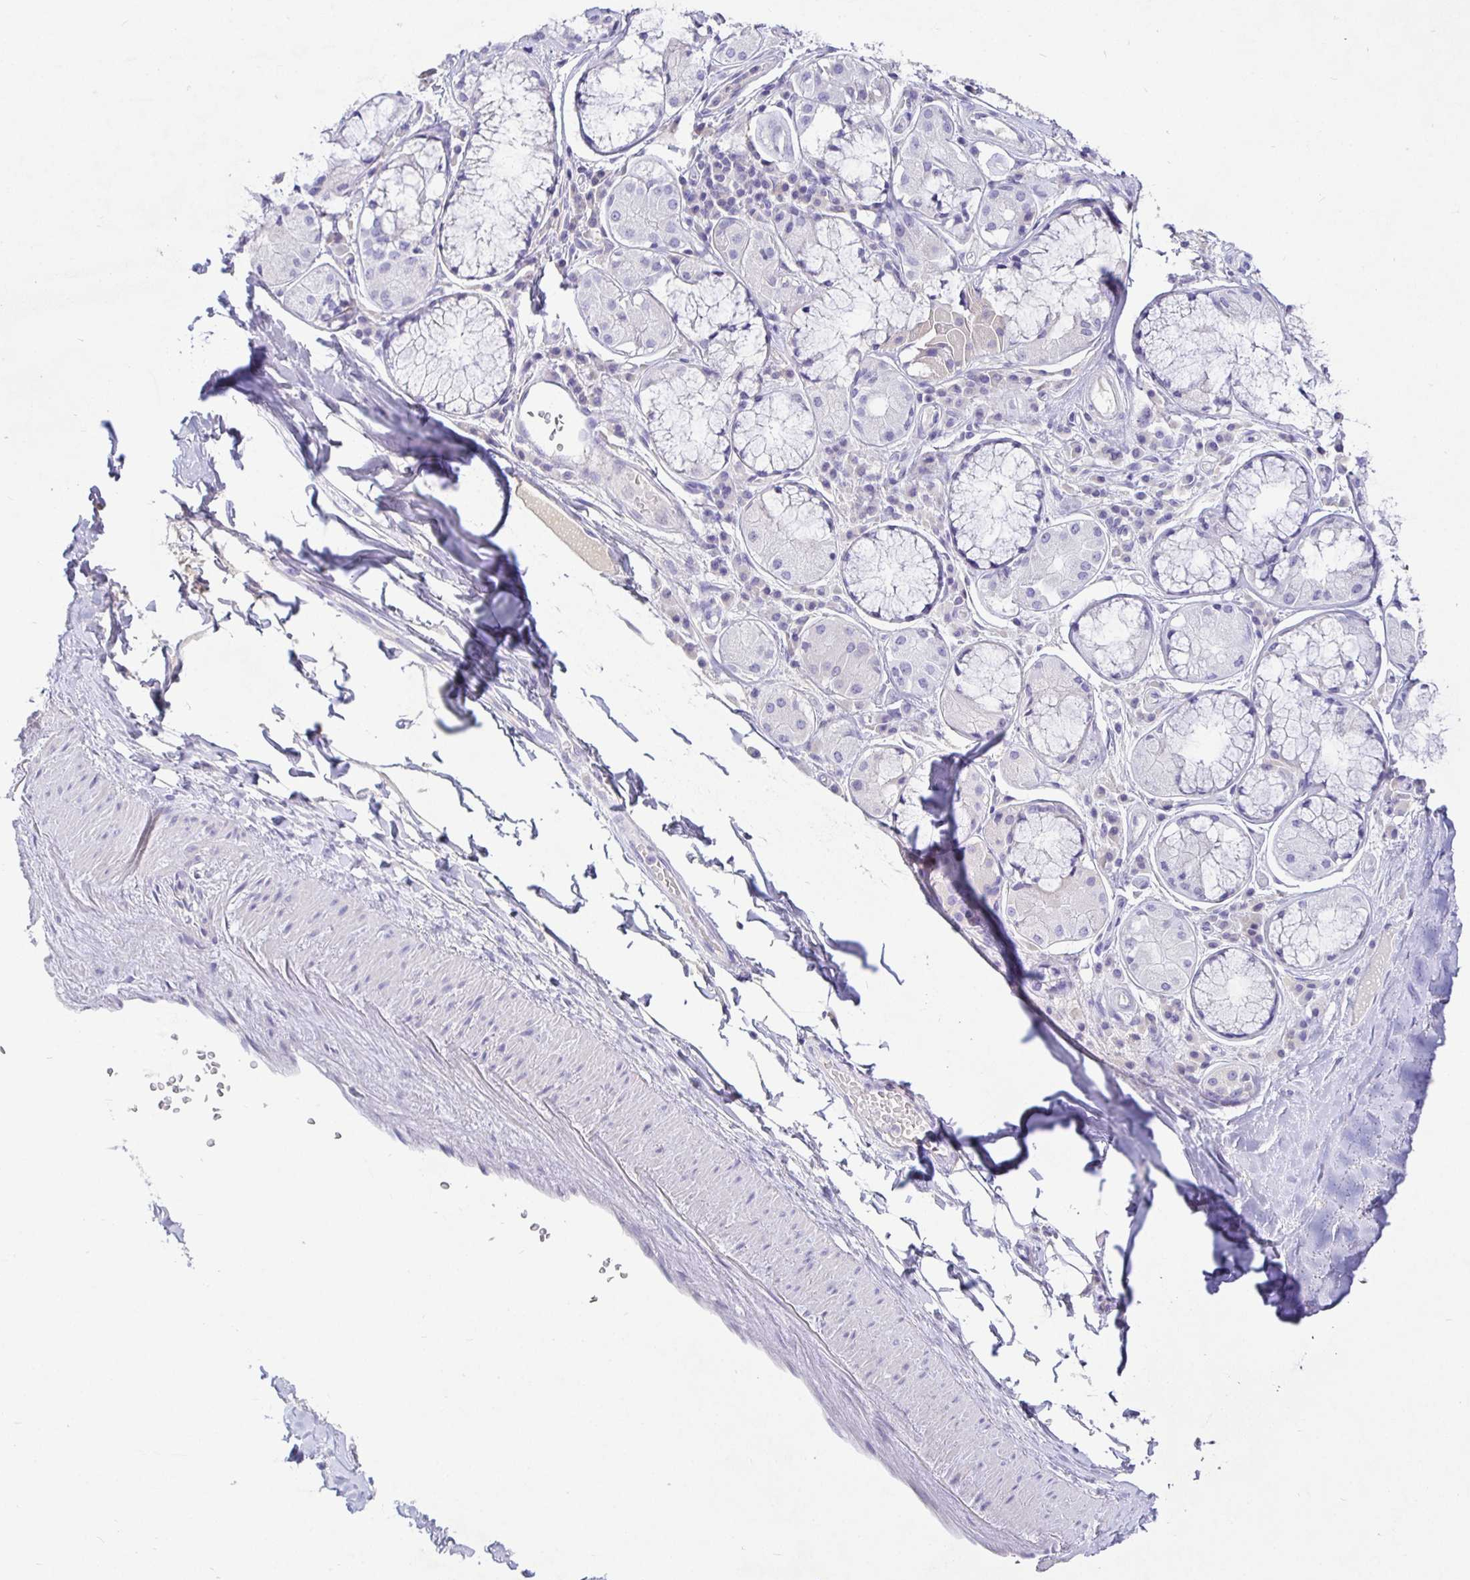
{"staining": {"intensity": "negative", "quantity": "none", "location": "none"}, "tissue": "adipose tissue", "cell_type": "Adipocytes", "image_type": "normal", "snomed": [{"axis": "morphology", "description": "Normal tissue, NOS"}, {"axis": "topography", "description": "Cartilage tissue"}, {"axis": "topography", "description": "Bronchus"}], "caption": "Human adipose tissue stained for a protein using immunohistochemistry (IHC) shows no positivity in adipocytes.", "gene": "TPTE", "patient": {"sex": "male", "age": 64}}